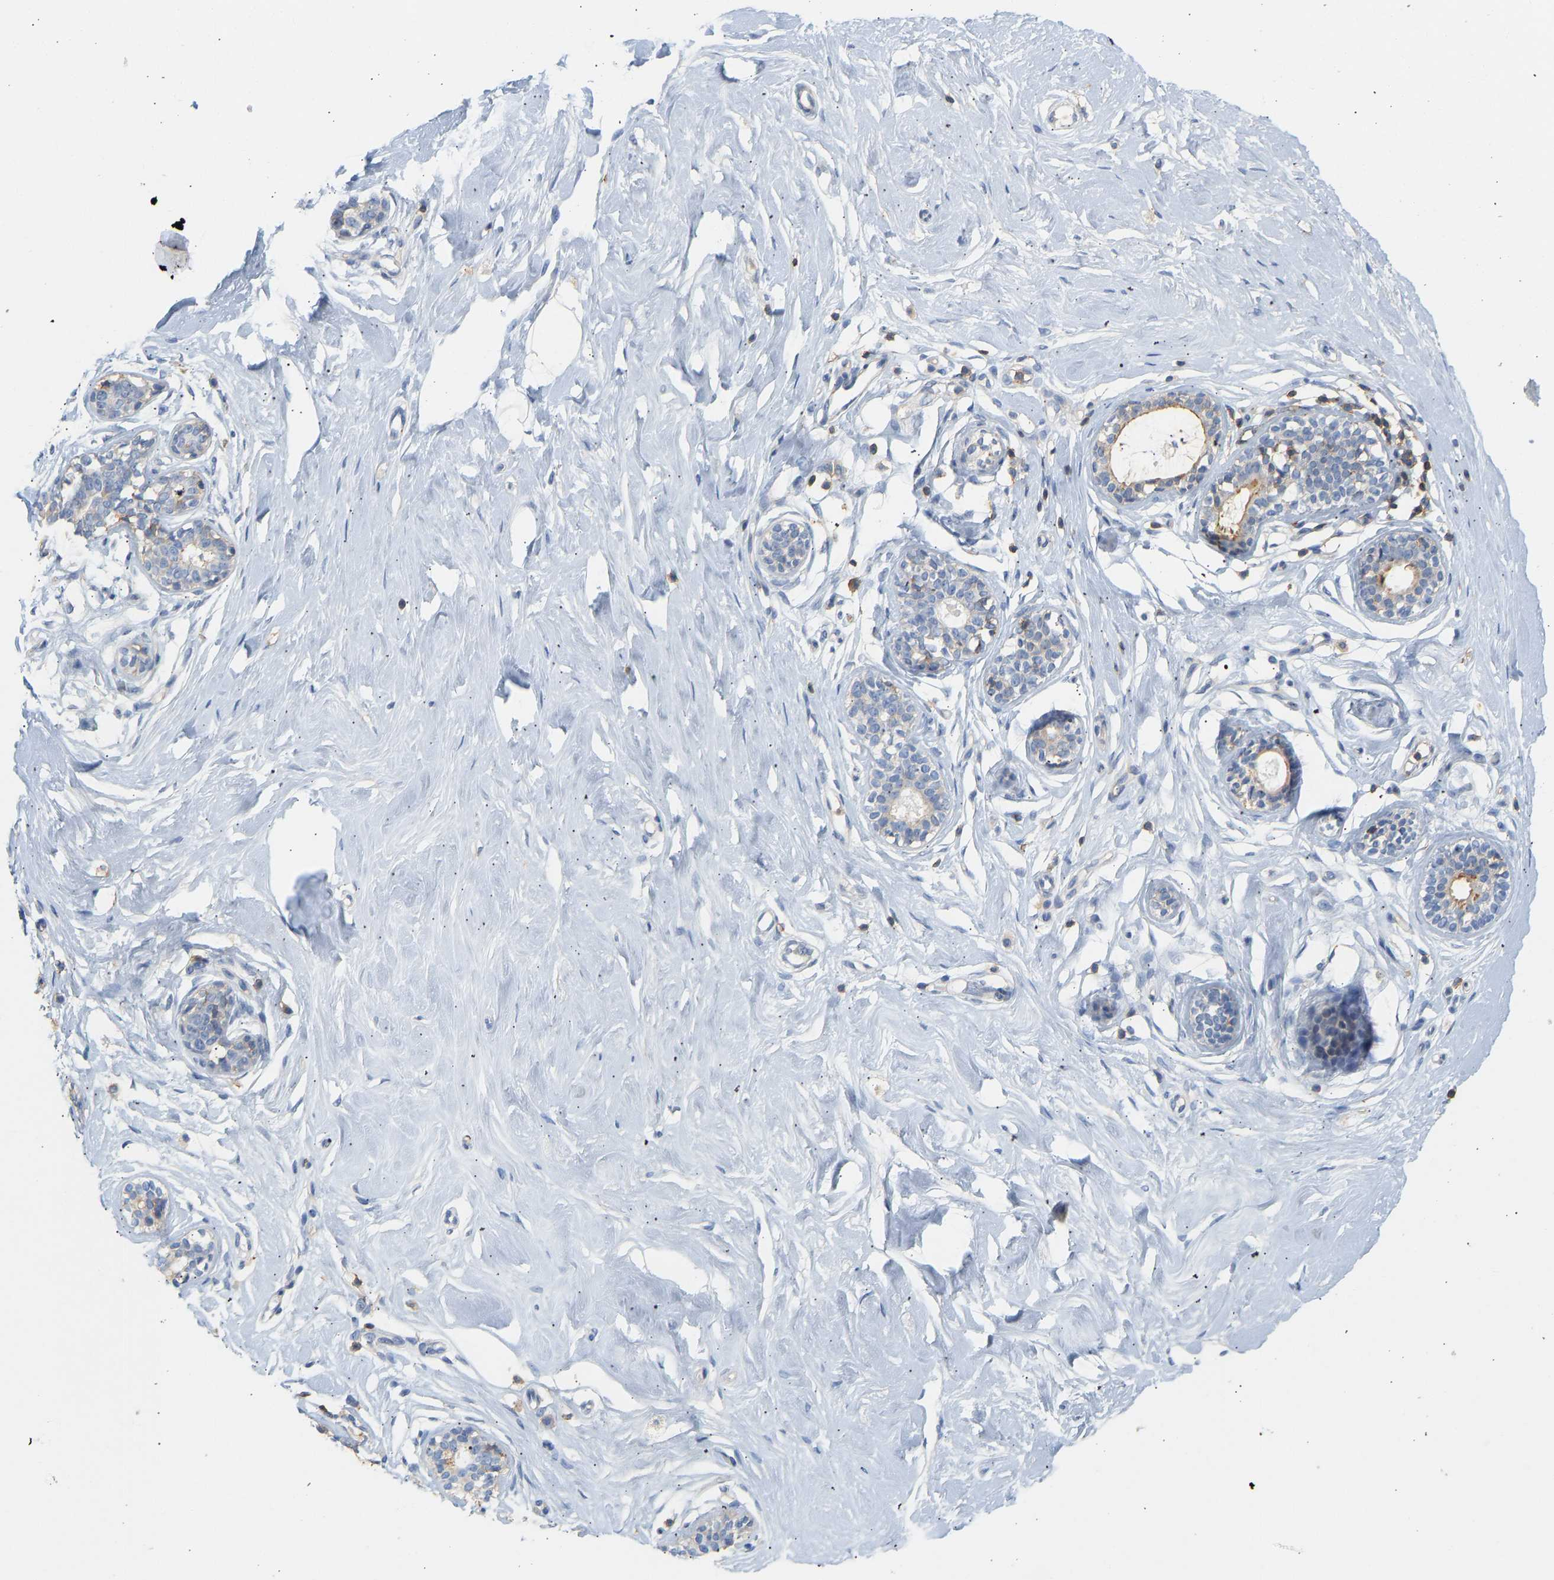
{"staining": {"intensity": "weak", "quantity": ">75%", "location": "cytoplasmic/membranous"}, "tissue": "breast", "cell_type": "Adipocytes", "image_type": "normal", "snomed": [{"axis": "morphology", "description": "Normal tissue, NOS"}, {"axis": "topography", "description": "Breast"}], "caption": "Breast was stained to show a protein in brown. There is low levels of weak cytoplasmic/membranous staining in approximately >75% of adipocytes. (DAB (3,3'-diaminobenzidine) IHC with brightfield microscopy, high magnification).", "gene": "BVES", "patient": {"sex": "female", "age": 23}}